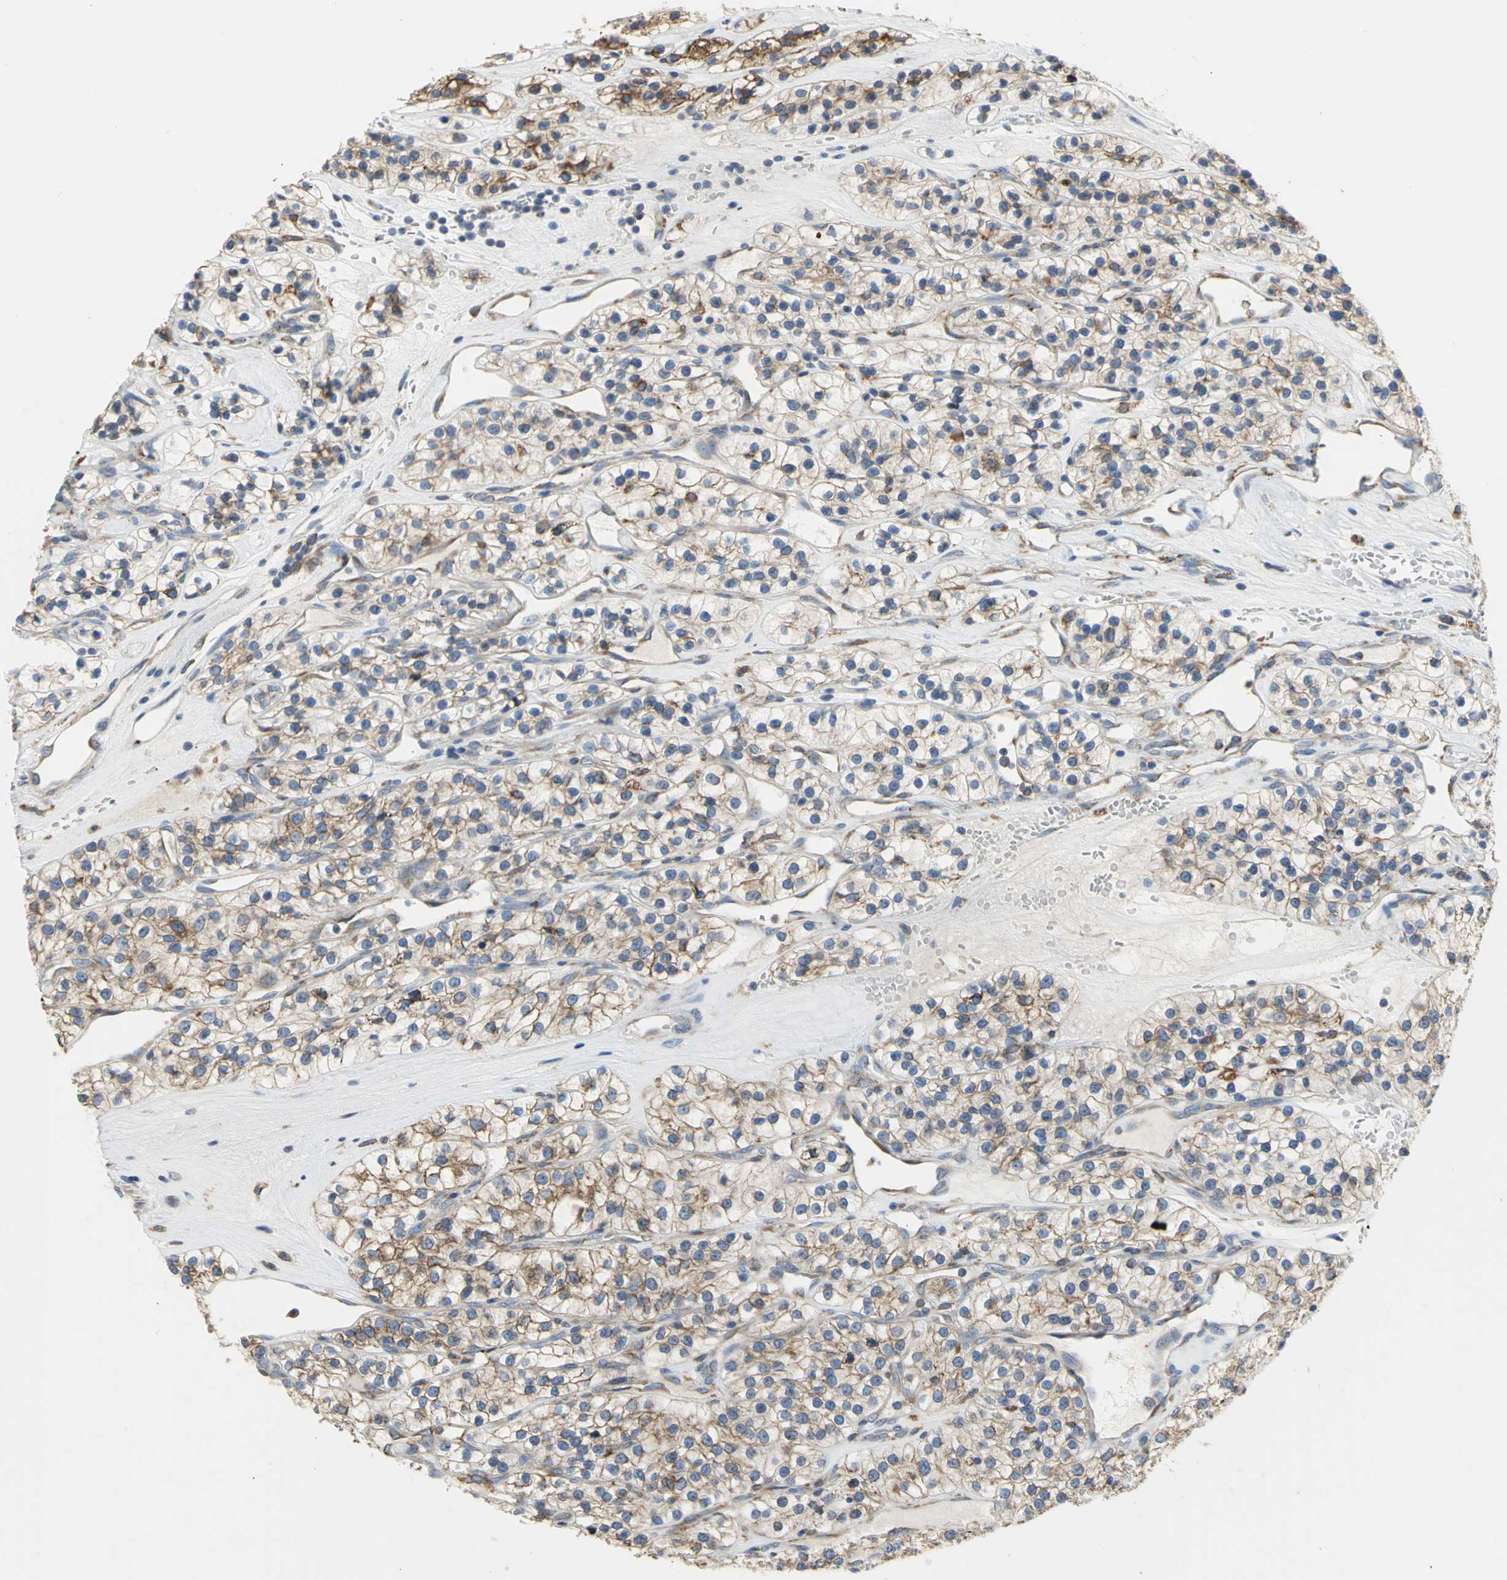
{"staining": {"intensity": "weak", "quantity": ">75%", "location": "cytoplasmic/membranous"}, "tissue": "renal cancer", "cell_type": "Tumor cells", "image_type": "cancer", "snomed": [{"axis": "morphology", "description": "Adenocarcinoma, NOS"}, {"axis": "topography", "description": "Kidney"}], "caption": "The image exhibits staining of renal cancer, revealing weak cytoplasmic/membranous protein staining (brown color) within tumor cells.", "gene": "SDF2L1", "patient": {"sex": "female", "age": 57}}